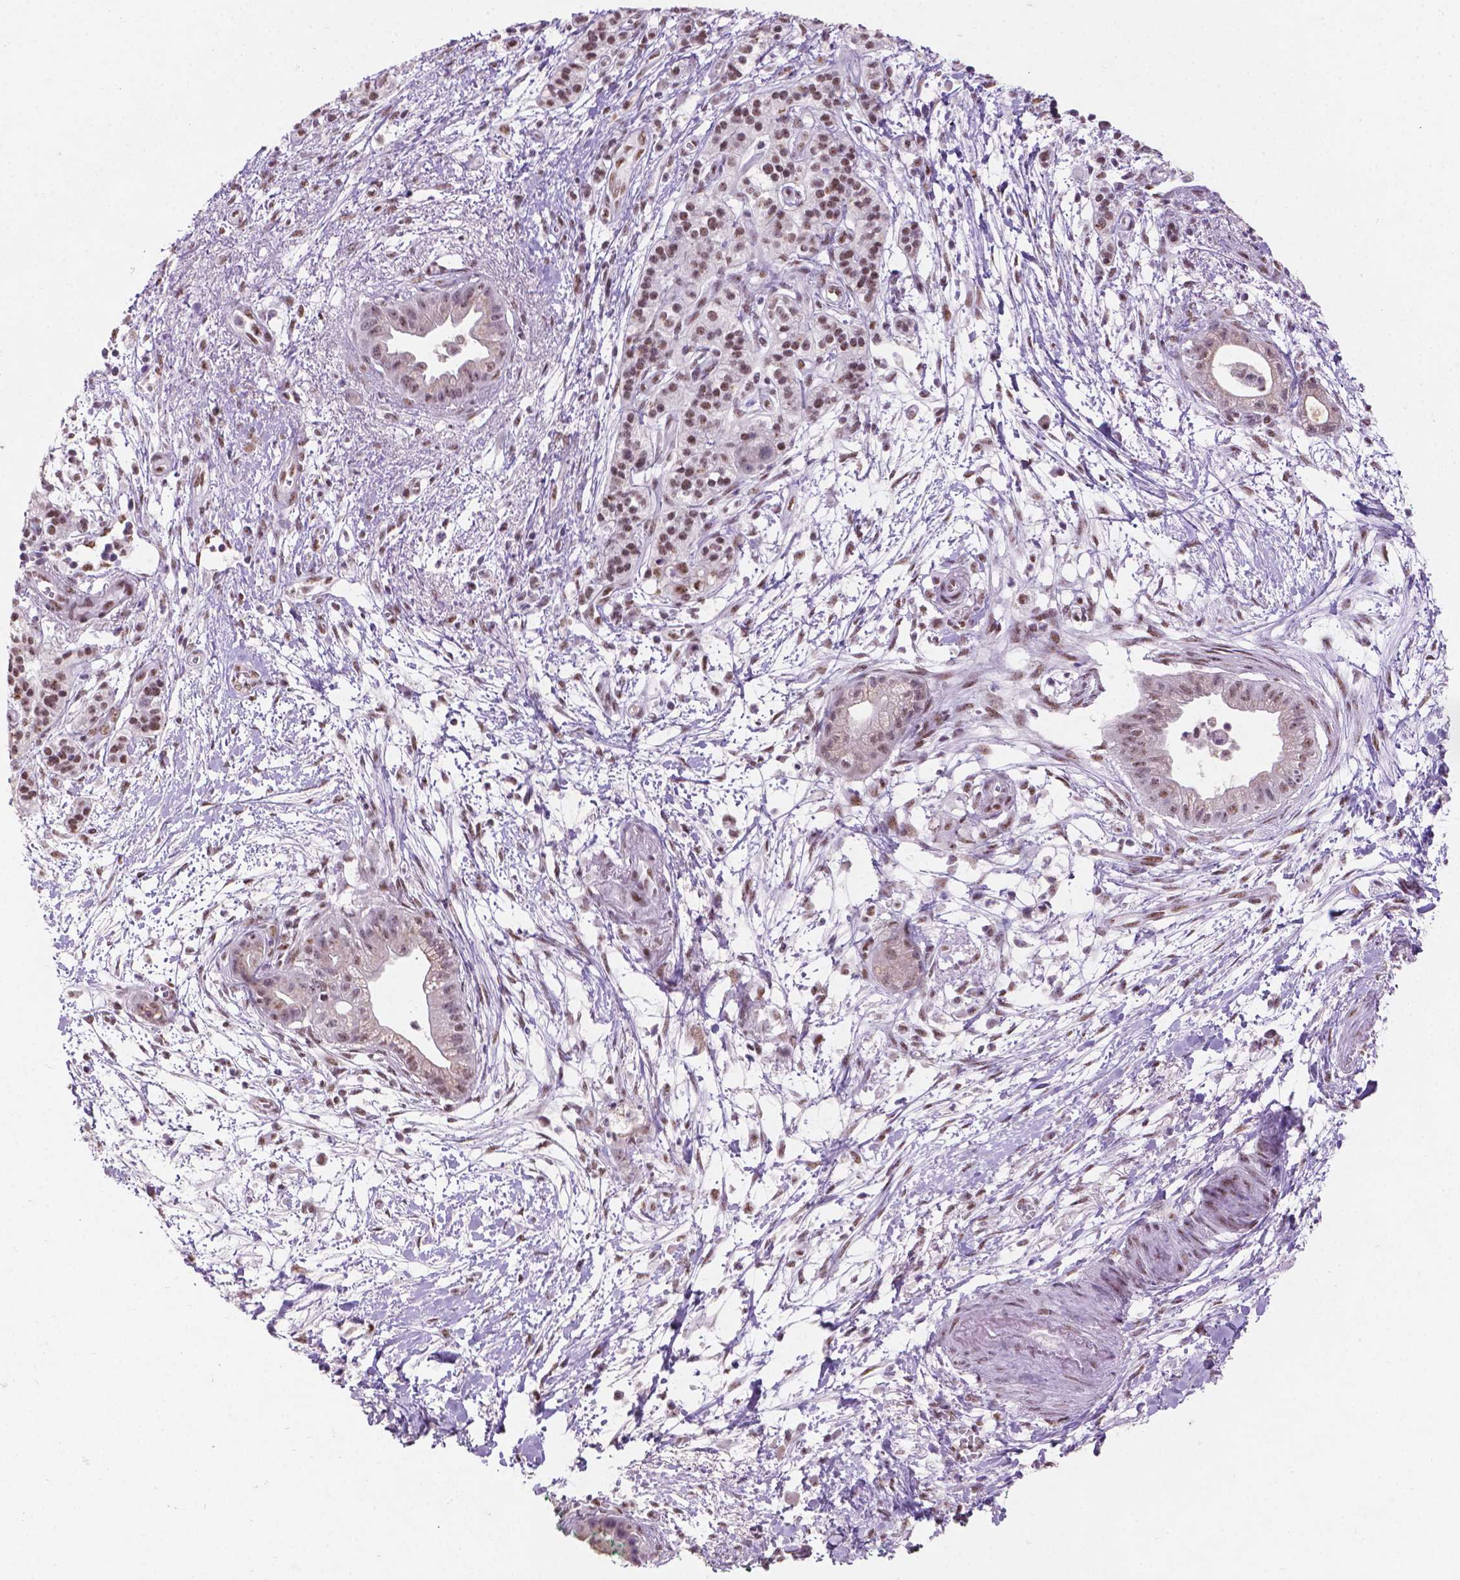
{"staining": {"intensity": "weak", "quantity": "25%-75%", "location": "nuclear"}, "tissue": "pancreatic cancer", "cell_type": "Tumor cells", "image_type": "cancer", "snomed": [{"axis": "morphology", "description": "Normal tissue, NOS"}, {"axis": "morphology", "description": "Adenocarcinoma, NOS"}, {"axis": "topography", "description": "Lymph node"}, {"axis": "topography", "description": "Pancreas"}], "caption": "Pancreatic cancer stained for a protein (brown) exhibits weak nuclear positive staining in about 25%-75% of tumor cells.", "gene": "COIL", "patient": {"sex": "female", "age": 58}}